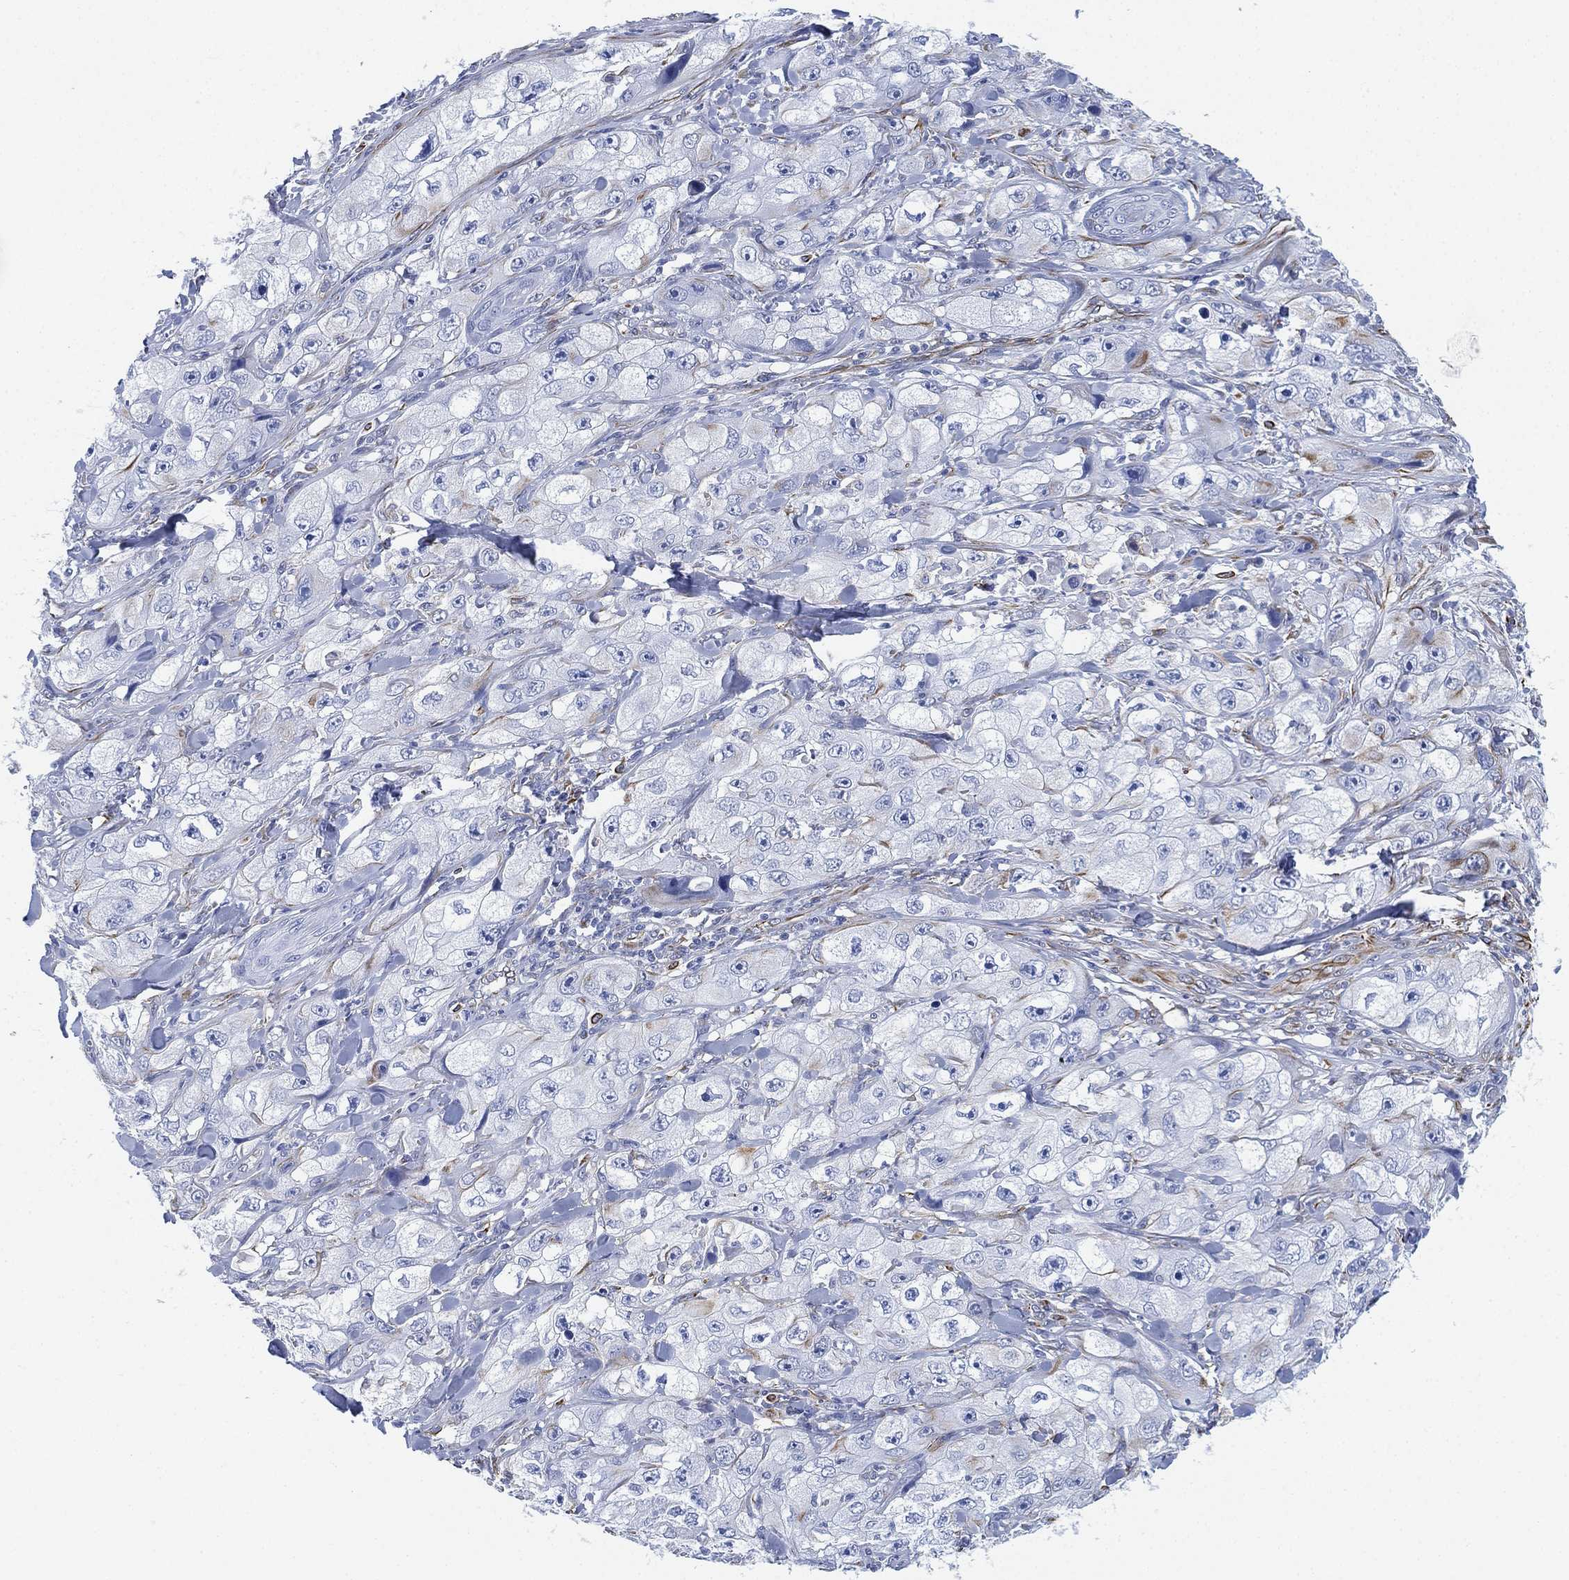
{"staining": {"intensity": "negative", "quantity": "none", "location": "none"}, "tissue": "skin cancer", "cell_type": "Tumor cells", "image_type": "cancer", "snomed": [{"axis": "morphology", "description": "Squamous cell carcinoma, NOS"}, {"axis": "topography", "description": "Skin"}, {"axis": "topography", "description": "Subcutis"}], "caption": "The immunohistochemistry histopathology image has no significant expression in tumor cells of skin cancer (squamous cell carcinoma) tissue.", "gene": "PSKH2", "patient": {"sex": "male", "age": 73}}